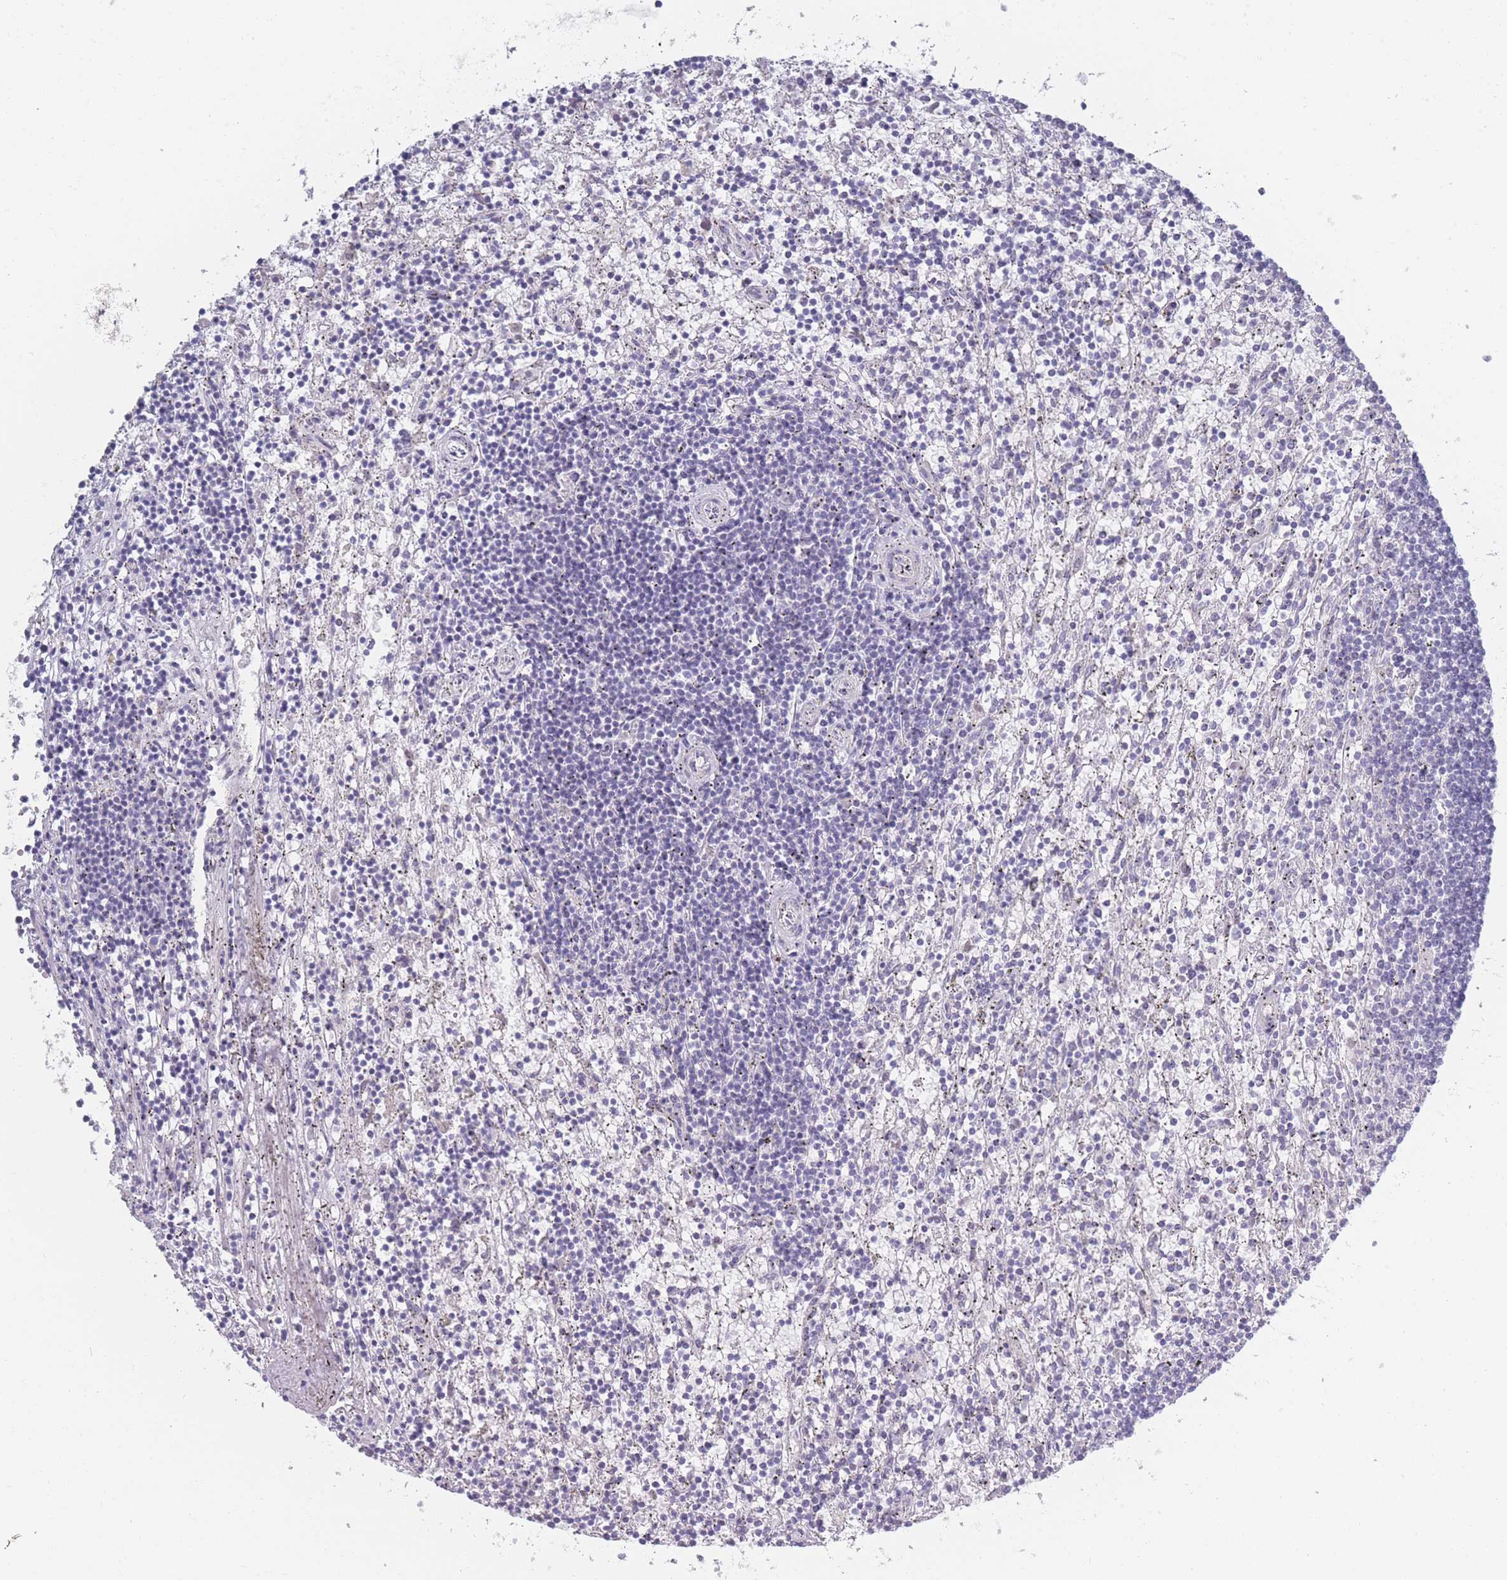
{"staining": {"intensity": "negative", "quantity": "none", "location": "none"}, "tissue": "lymphoma", "cell_type": "Tumor cells", "image_type": "cancer", "snomed": [{"axis": "morphology", "description": "Malignant lymphoma, non-Hodgkin's type, Low grade"}, {"axis": "topography", "description": "Spleen"}], "caption": "DAB (3,3'-diaminobenzidine) immunohistochemical staining of low-grade malignant lymphoma, non-Hodgkin's type displays no significant staining in tumor cells.", "gene": "ROS1", "patient": {"sex": "male", "age": 76}}